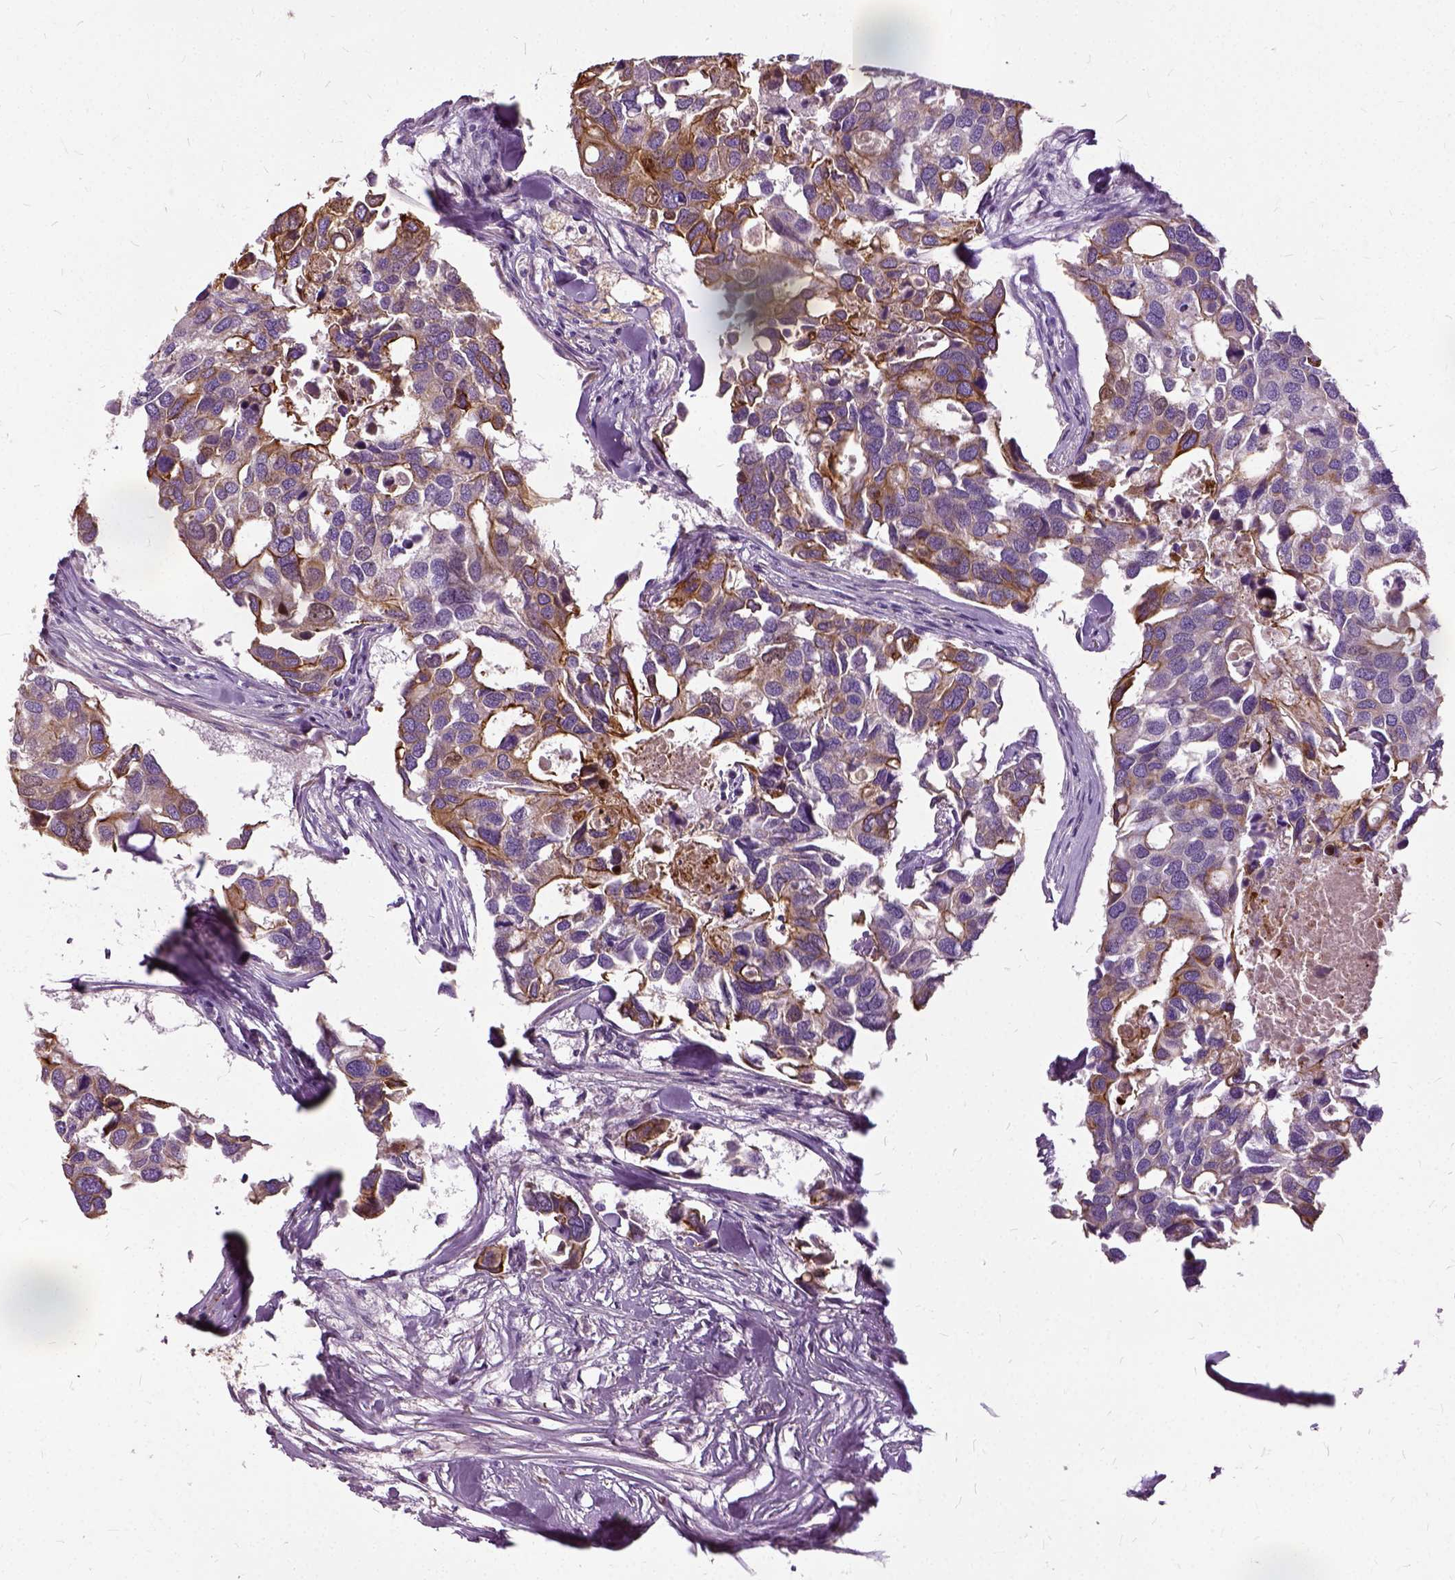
{"staining": {"intensity": "moderate", "quantity": "25%-75%", "location": "cytoplasmic/membranous"}, "tissue": "breast cancer", "cell_type": "Tumor cells", "image_type": "cancer", "snomed": [{"axis": "morphology", "description": "Duct carcinoma"}, {"axis": "topography", "description": "Breast"}], "caption": "Protein positivity by immunohistochemistry demonstrates moderate cytoplasmic/membranous expression in about 25%-75% of tumor cells in infiltrating ductal carcinoma (breast).", "gene": "ILRUN", "patient": {"sex": "female", "age": 83}}